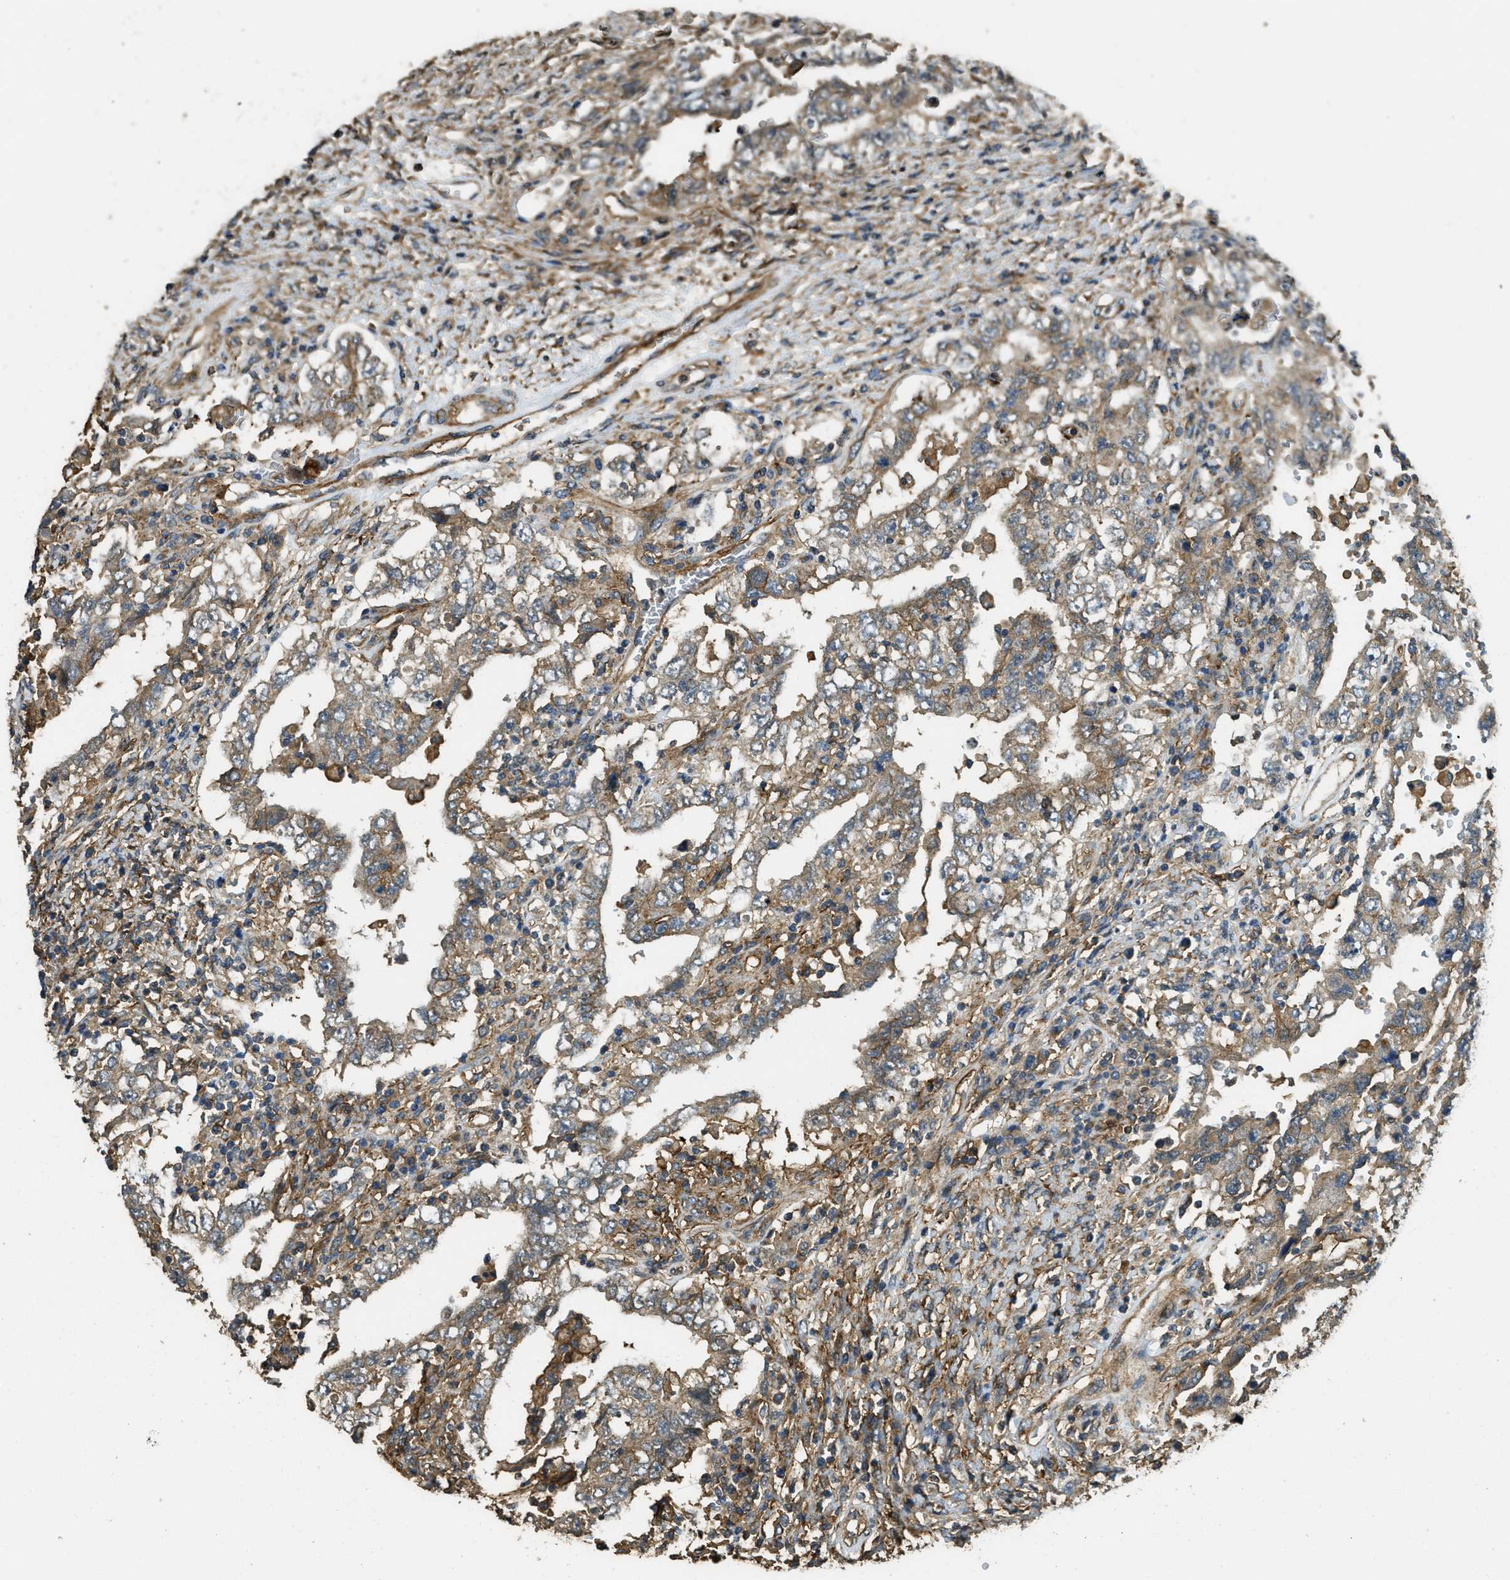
{"staining": {"intensity": "moderate", "quantity": ">75%", "location": "cytoplasmic/membranous"}, "tissue": "testis cancer", "cell_type": "Tumor cells", "image_type": "cancer", "snomed": [{"axis": "morphology", "description": "Carcinoma, Embryonal, NOS"}, {"axis": "topography", "description": "Testis"}], "caption": "IHC of testis cancer displays medium levels of moderate cytoplasmic/membranous staining in about >75% of tumor cells.", "gene": "CD276", "patient": {"sex": "male", "age": 26}}